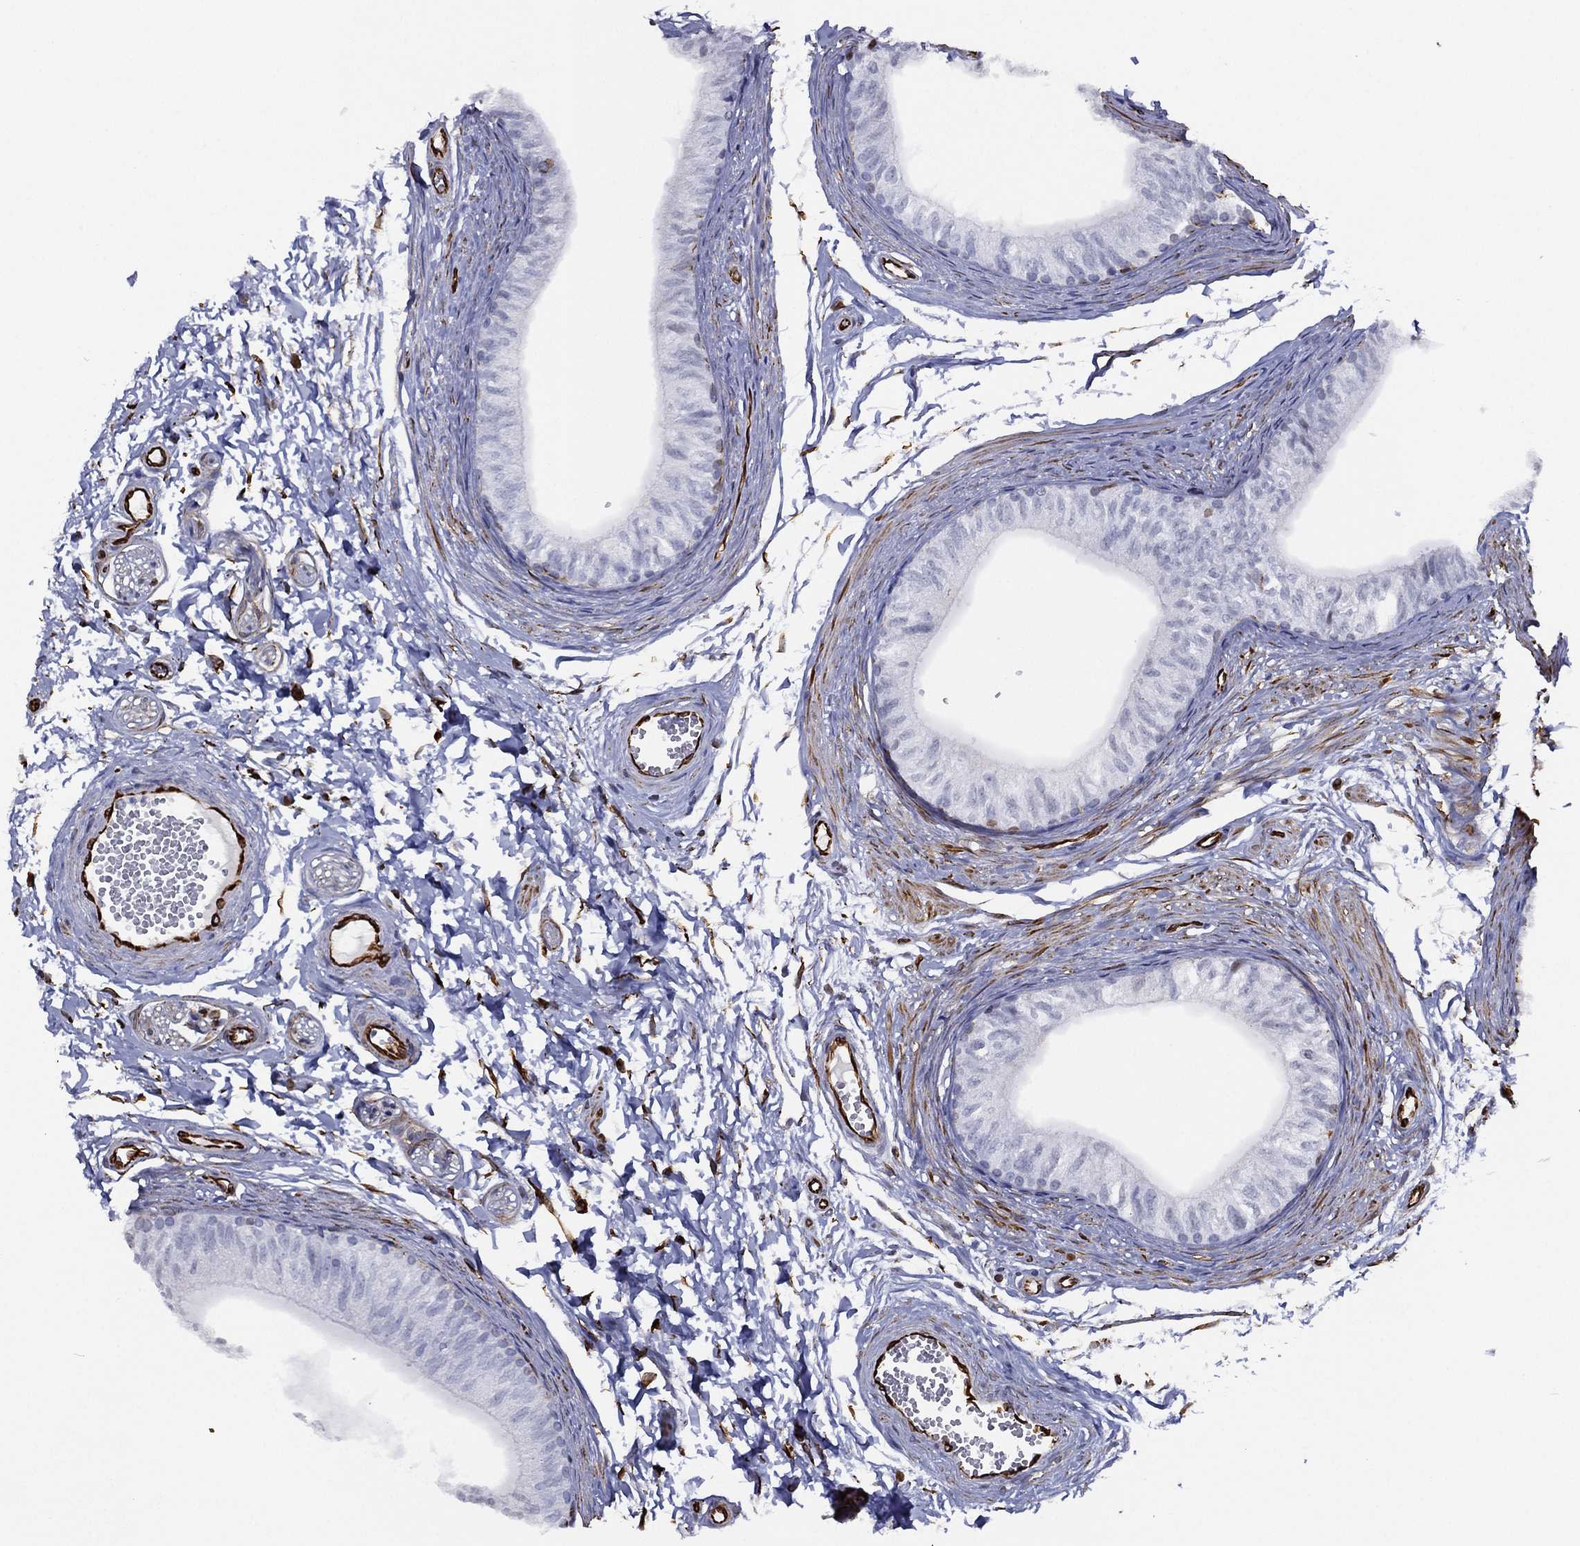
{"staining": {"intensity": "negative", "quantity": "none", "location": "none"}, "tissue": "epididymis", "cell_type": "Glandular cells", "image_type": "normal", "snomed": [{"axis": "morphology", "description": "Normal tissue, NOS"}, {"axis": "topography", "description": "Epididymis"}], "caption": "DAB immunohistochemical staining of benign human epididymis displays no significant positivity in glandular cells.", "gene": "MAS1", "patient": {"sex": "male", "age": 22}}